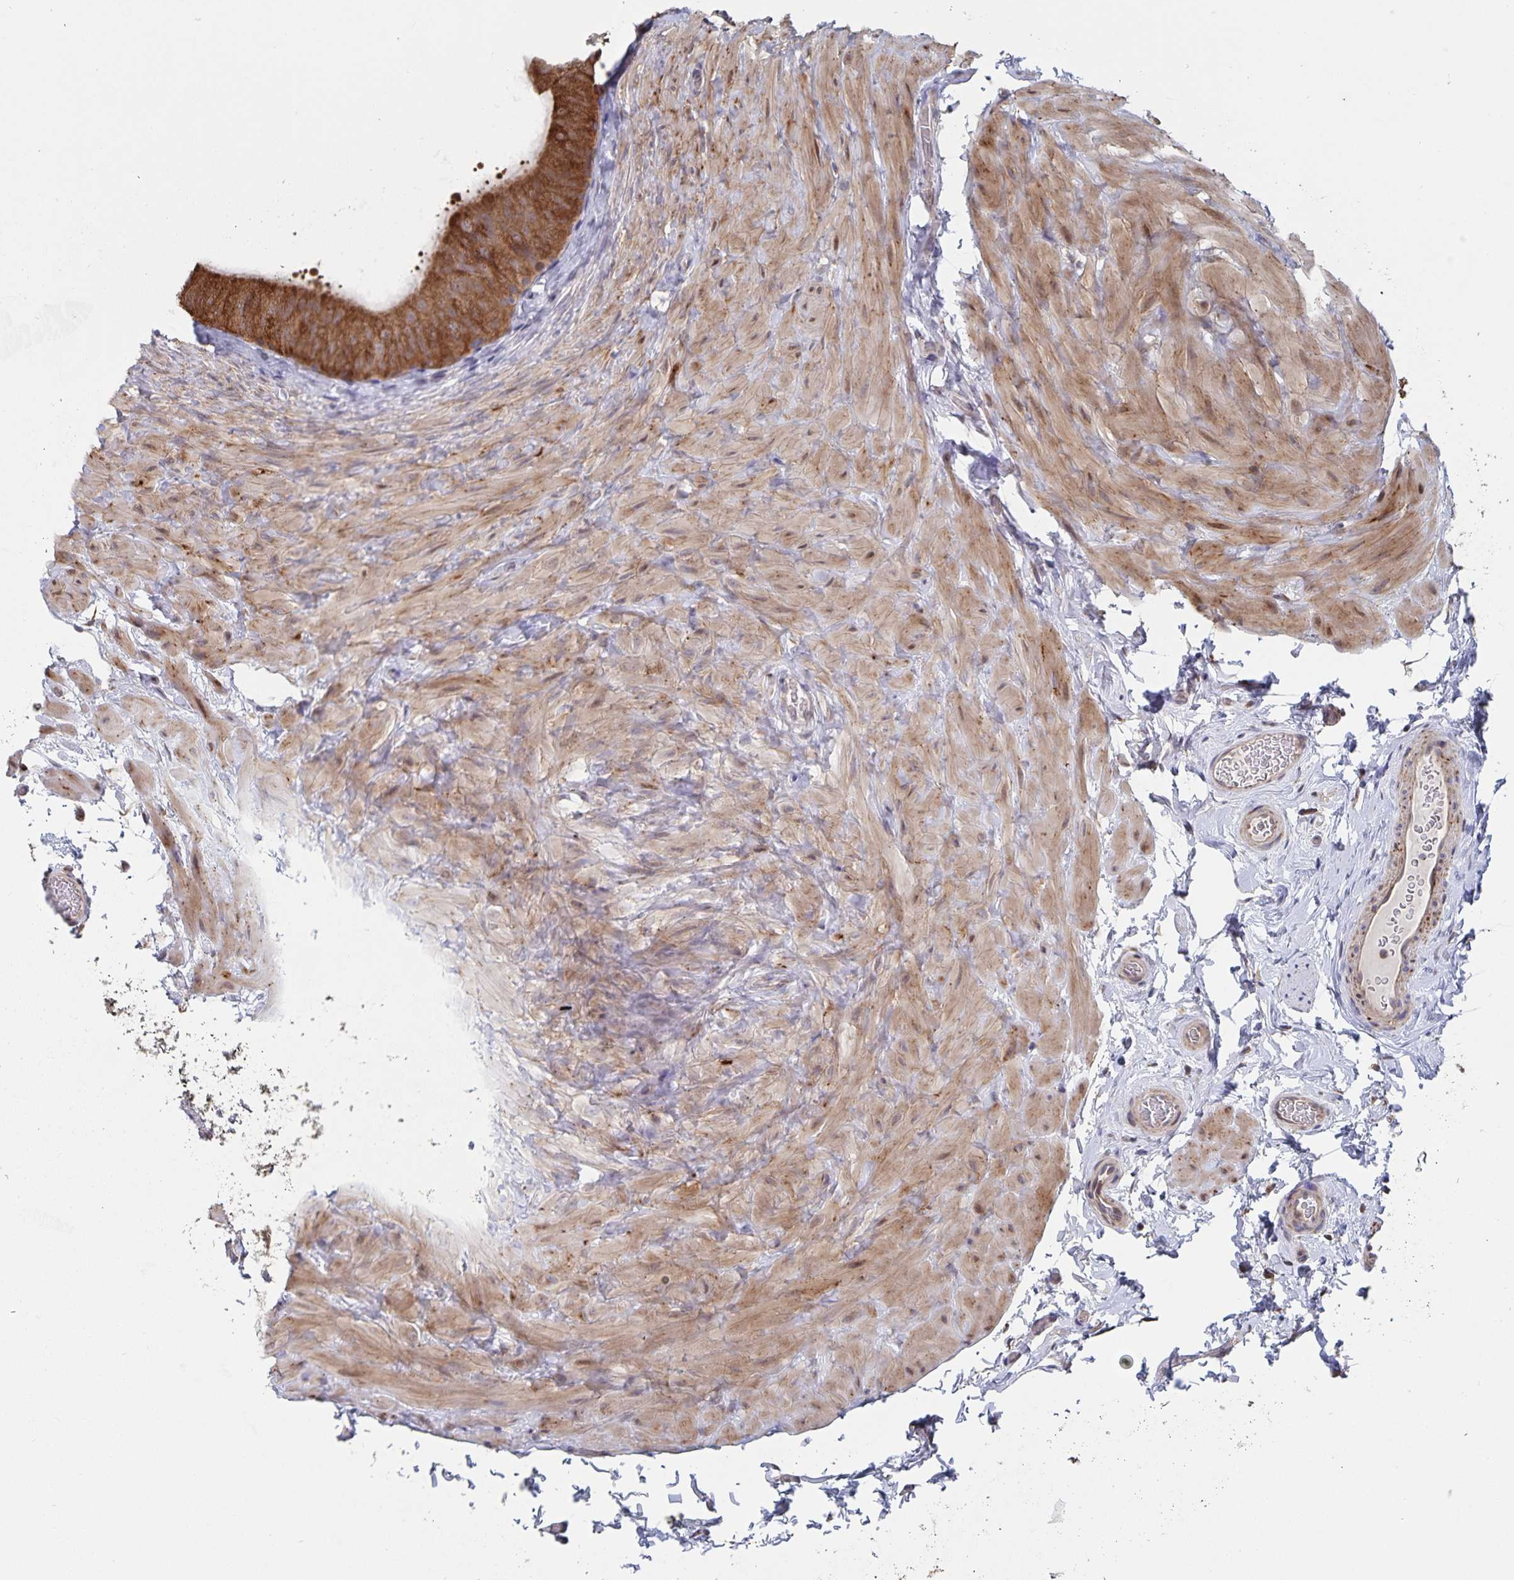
{"staining": {"intensity": "strong", "quantity": ">75%", "location": "cytoplasmic/membranous"}, "tissue": "epididymis", "cell_type": "Glandular cells", "image_type": "normal", "snomed": [{"axis": "morphology", "description": "Normal tissue, NOS"}, {"axis": "topography", "description": "Epididymis, spermatic cord, NOS"}, {"axis": "topography", "description": "Epididymis"}], "caption": "Glandular cells exhibit high levels of strong cytoplasmic/membranous expression in approximately >75% of cells in benign human epididymis.", "gene": "ACACA", "patient": {"sex": "male", "age": 31}}